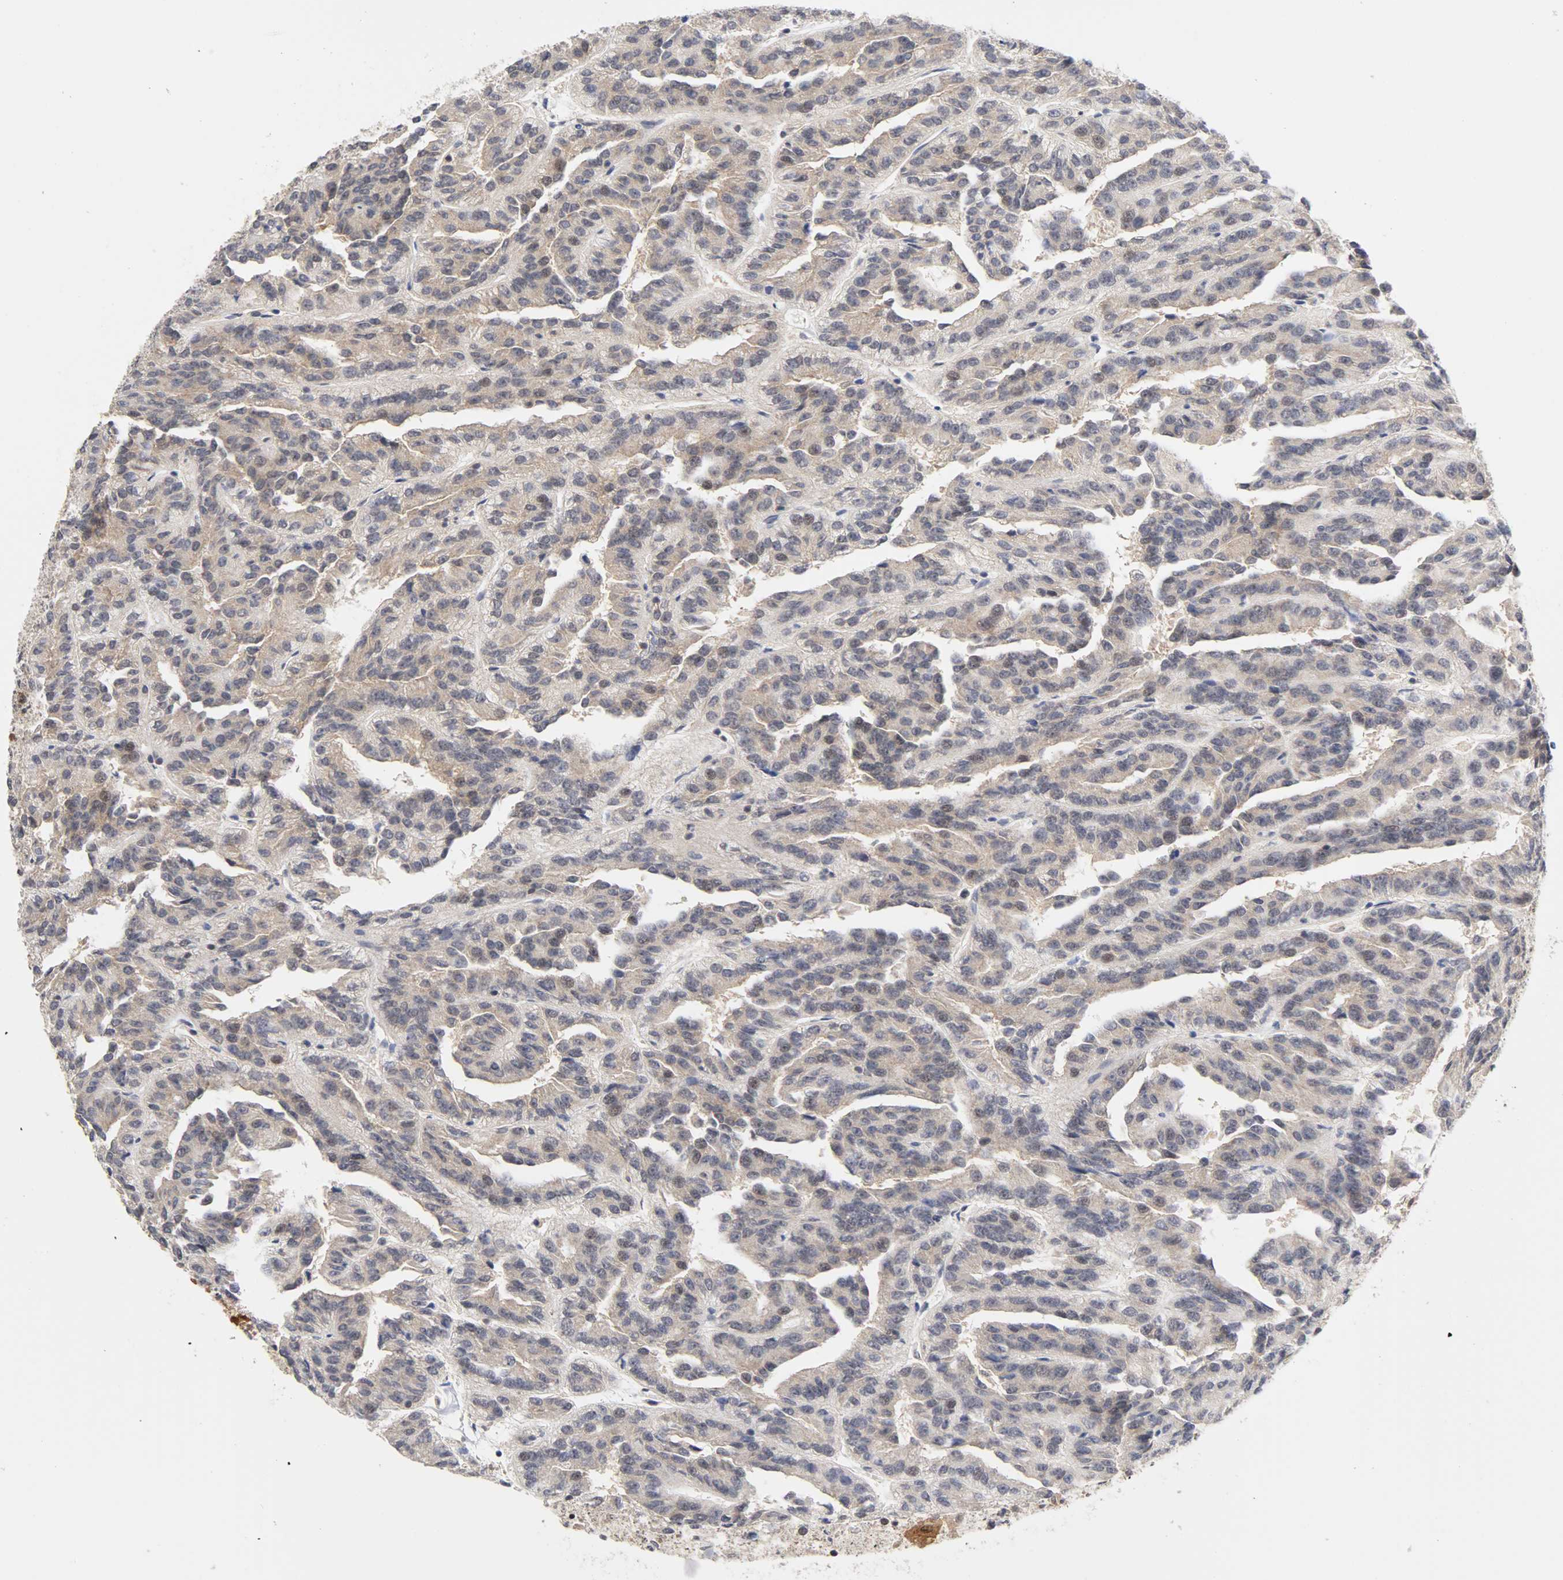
{"staining": {"intensity": "weak", "quantity": ">75%", "location": "cytoplasmic/membranous"}, "tissue": "renal cancer", "cell_type": "Tumor cells", "image_type": "cancer", "snomed": [{"axis": "morphology", "description": "Adenocarcinoma, NOS"}, {"axis": "topography", "description": "Kidney"}], "caption": "Immunohistochemical staining of human adenocarcinoma (renal) demonstrates weak cytoplasmic/membranous protein expression in about >75% of tumor cells.", "gene": "UBE2M", "patient": {"sex": "male", "age": 46}}